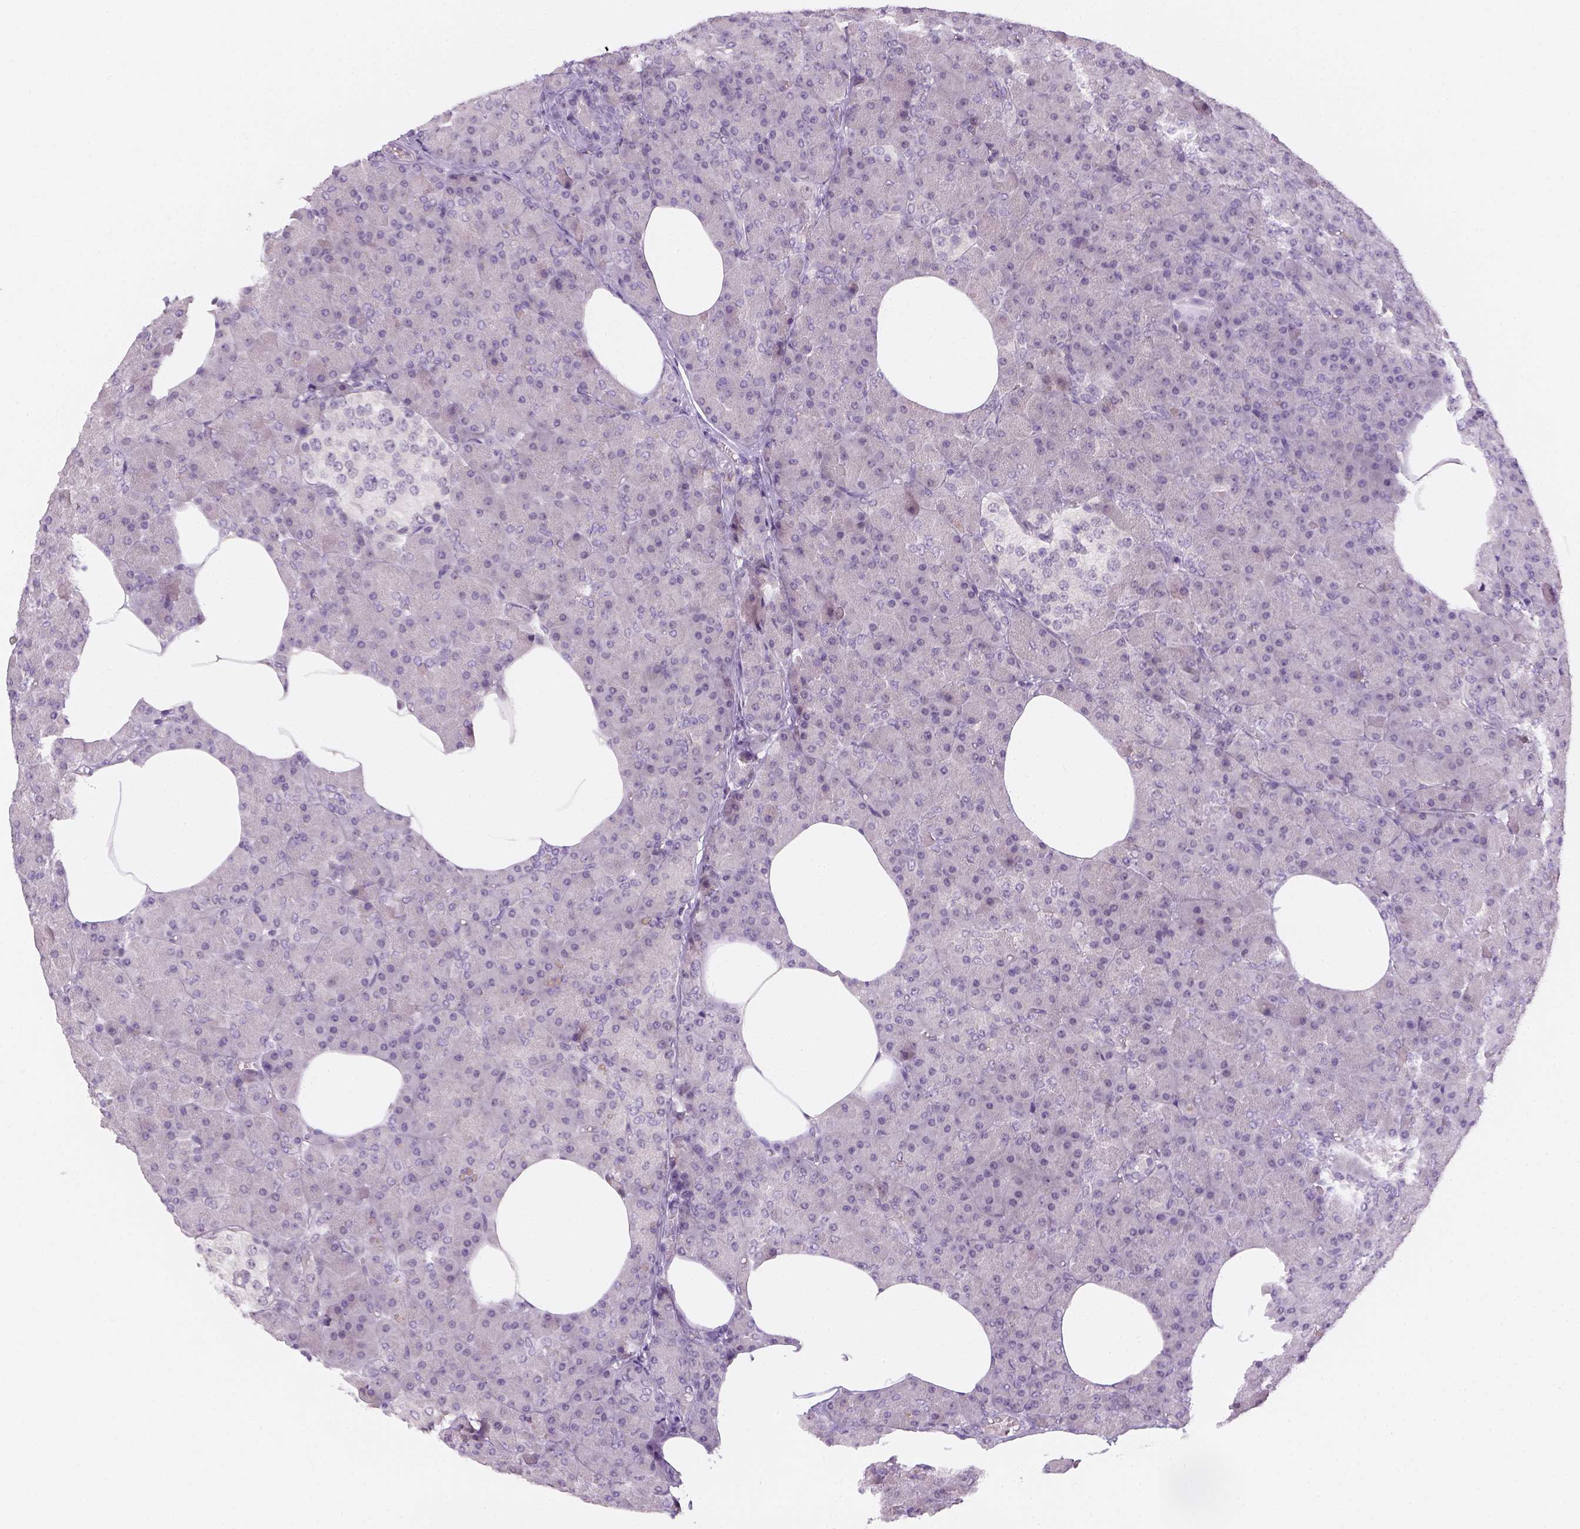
{"staining": {"intensity": "negative", "quantity": "none", "location": "none"}, "tissue": "pancreas", "cell_type": "Exocrine glandular cells", "image_type": "normal", "snomed": [{"axis": "morphology", "description": "Normal tissue, NOS"}, {"axis": "topography", "description": "Pancreas"}], "caption": "Protein analysis of unremarkable pancreas reveals no significant expression in exocrine glandular cells.", "gene": "MAGEB3", "patient": {"sex": "female", "age": 45}}